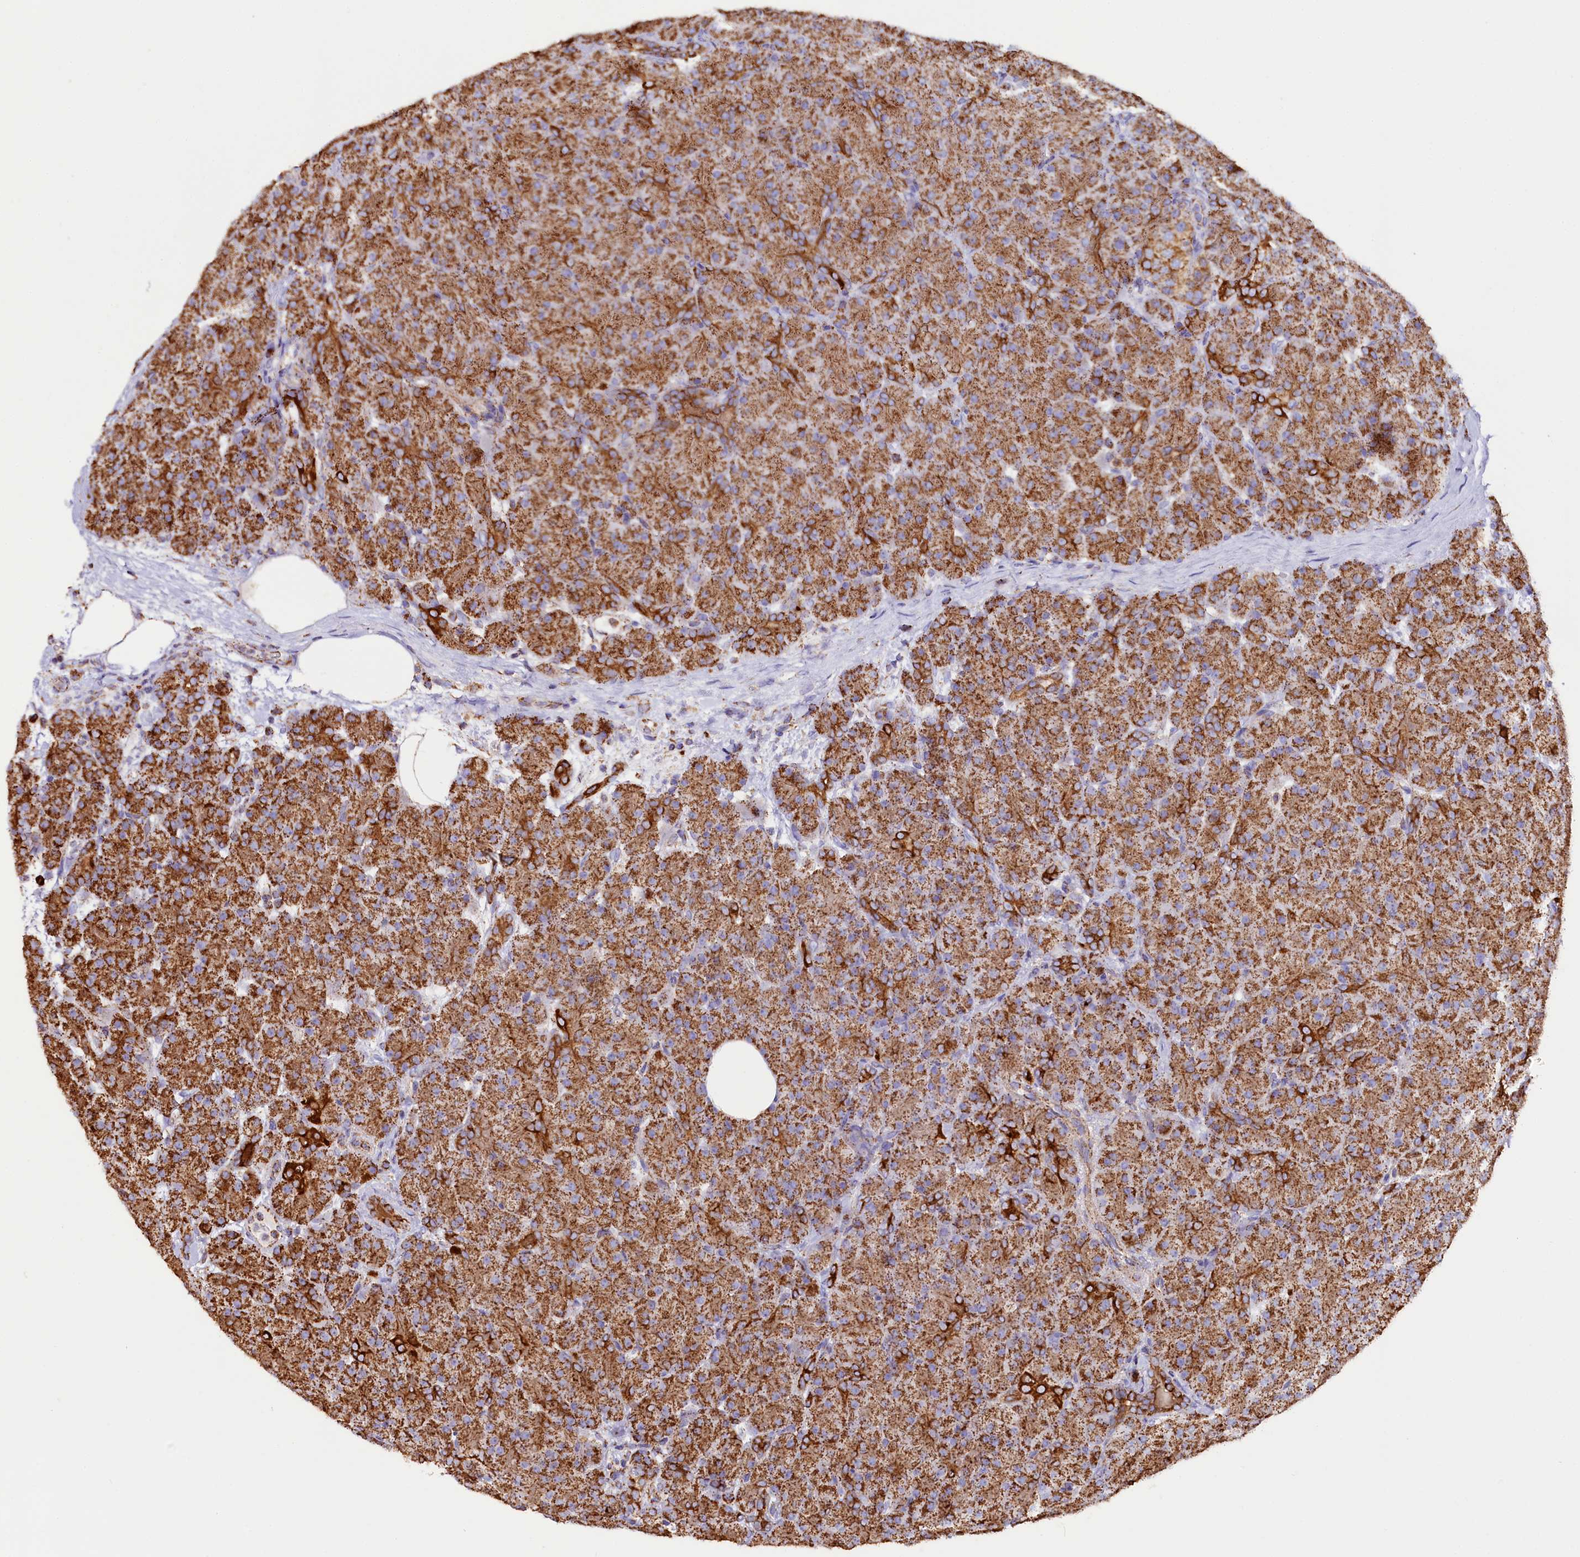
{"staining": {"intensity": "strong", "quantity": ">75%", "location": "cytoplasmic/membranous"}, "tissue": "pancreas", "cell_type": "Exocrine glandular cells", "image_type": "normal", "snomed": [{"axis": "morphology", "description": "Normal tissue, NOS"}, {"axis": "topography", "description": "Pancreas"}], "caption": "The micrograph shows immunohistochemical staining of normal pancreas. There is strong cytoplasmic/membranous positivity is appreciated in about >75% of exocrine glandular cells. (Brightfield microscopy of DAB IHC at high magnification).", "gene": "APLP2", "patient": {"sex": "male", "age": 66}}